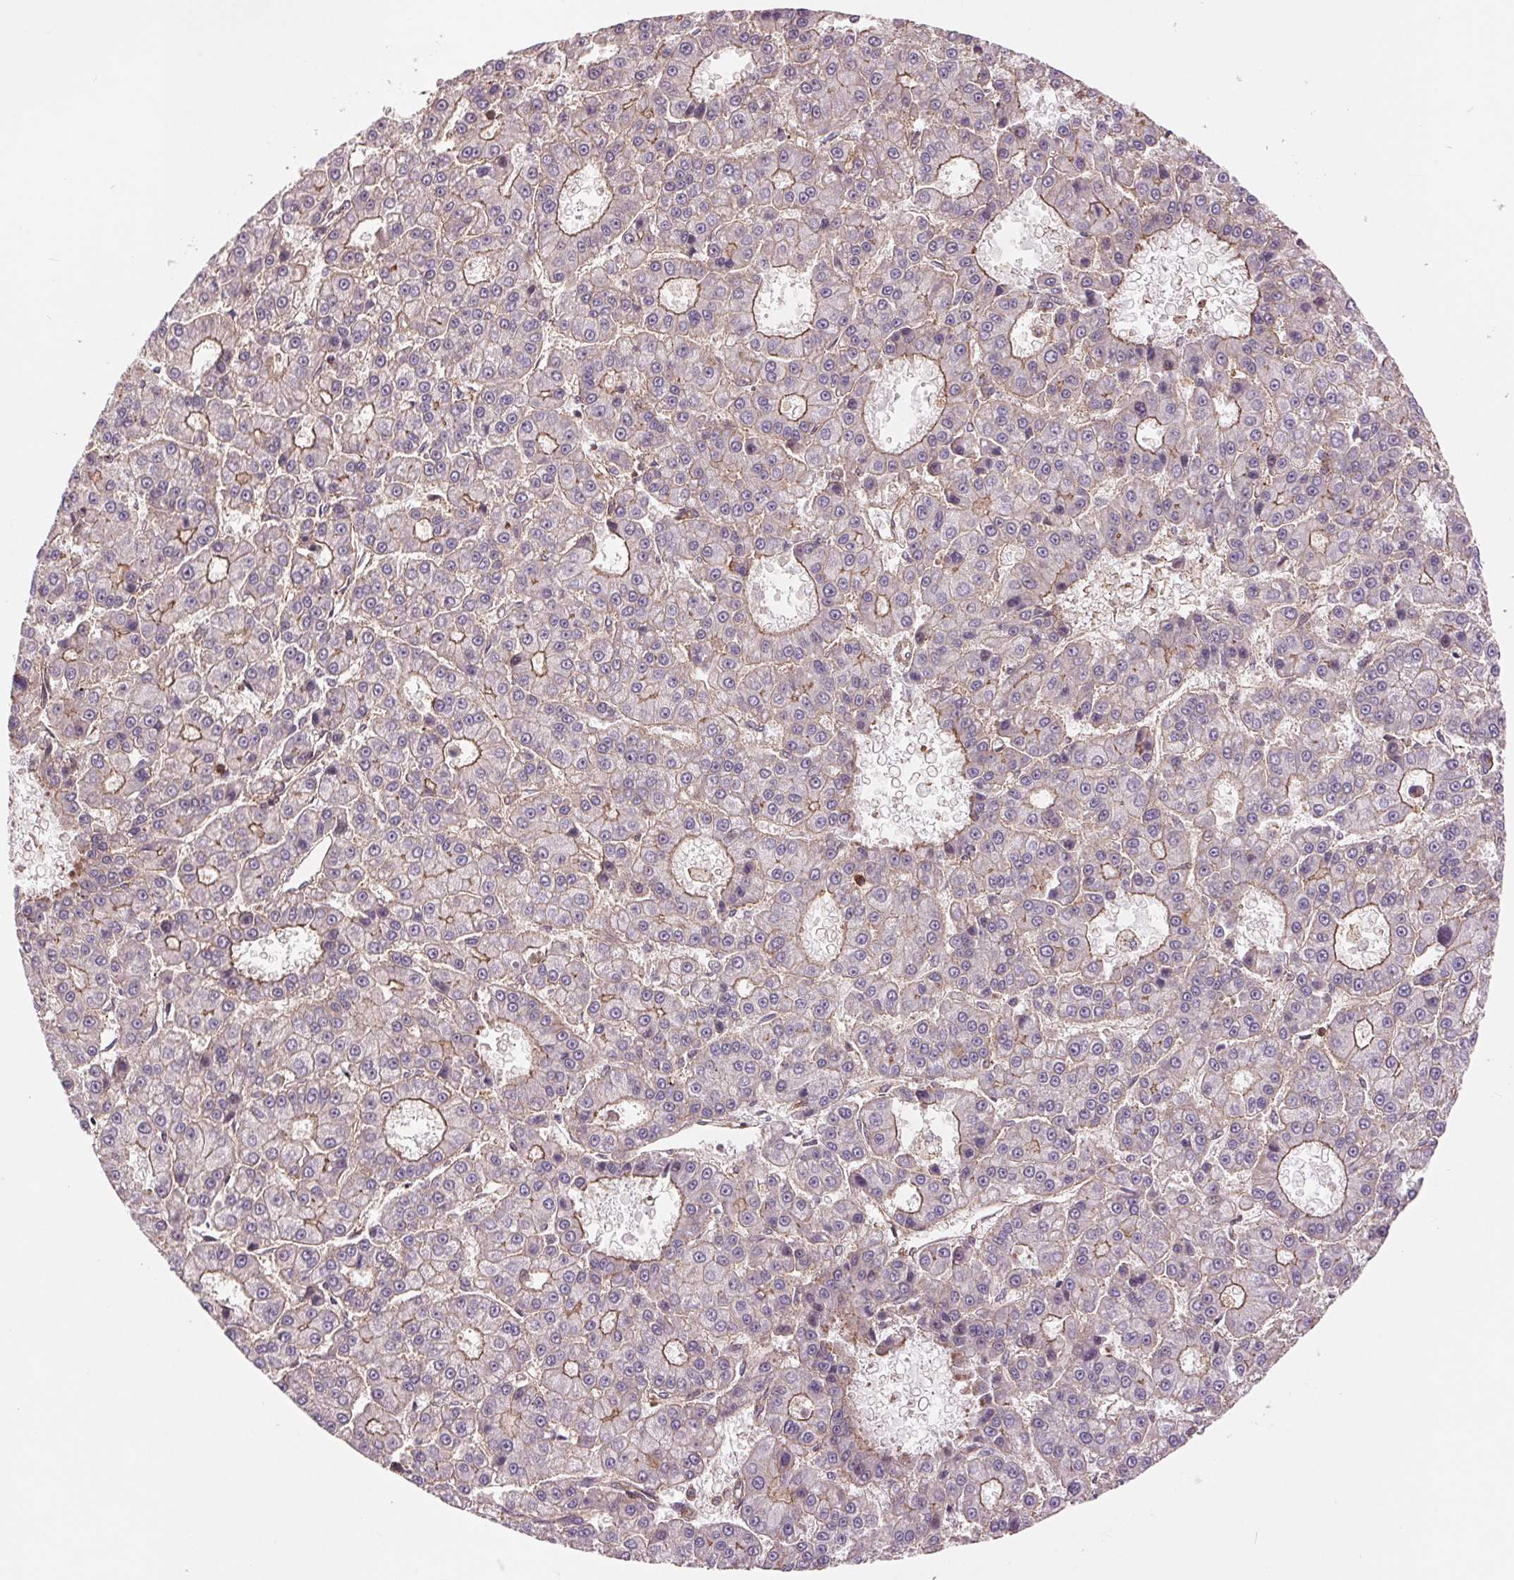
{"staining": {"intensity": "moderate", "quantity": "<25%", "location": "cytoplasmic/membranous"}, "tissue": "liver cancer", "cell_type": "Tumor cells", "image_type": "cancer", "snomed": [{"axis": "morphology", "description": "Carcinoma, Hepatocellular, NOS"}, {"axis": "topography", "description": "Liver"}], "caption": "A high-resolution photomicrograph shows IHC staining of liver hepatocellular carcinoma, which reveals moderate cytoplasmic/membranous positivity in about <25% of tumor cells.", "gene": "CHMP4B", "patient": {"sex": "male", "age": 70}}